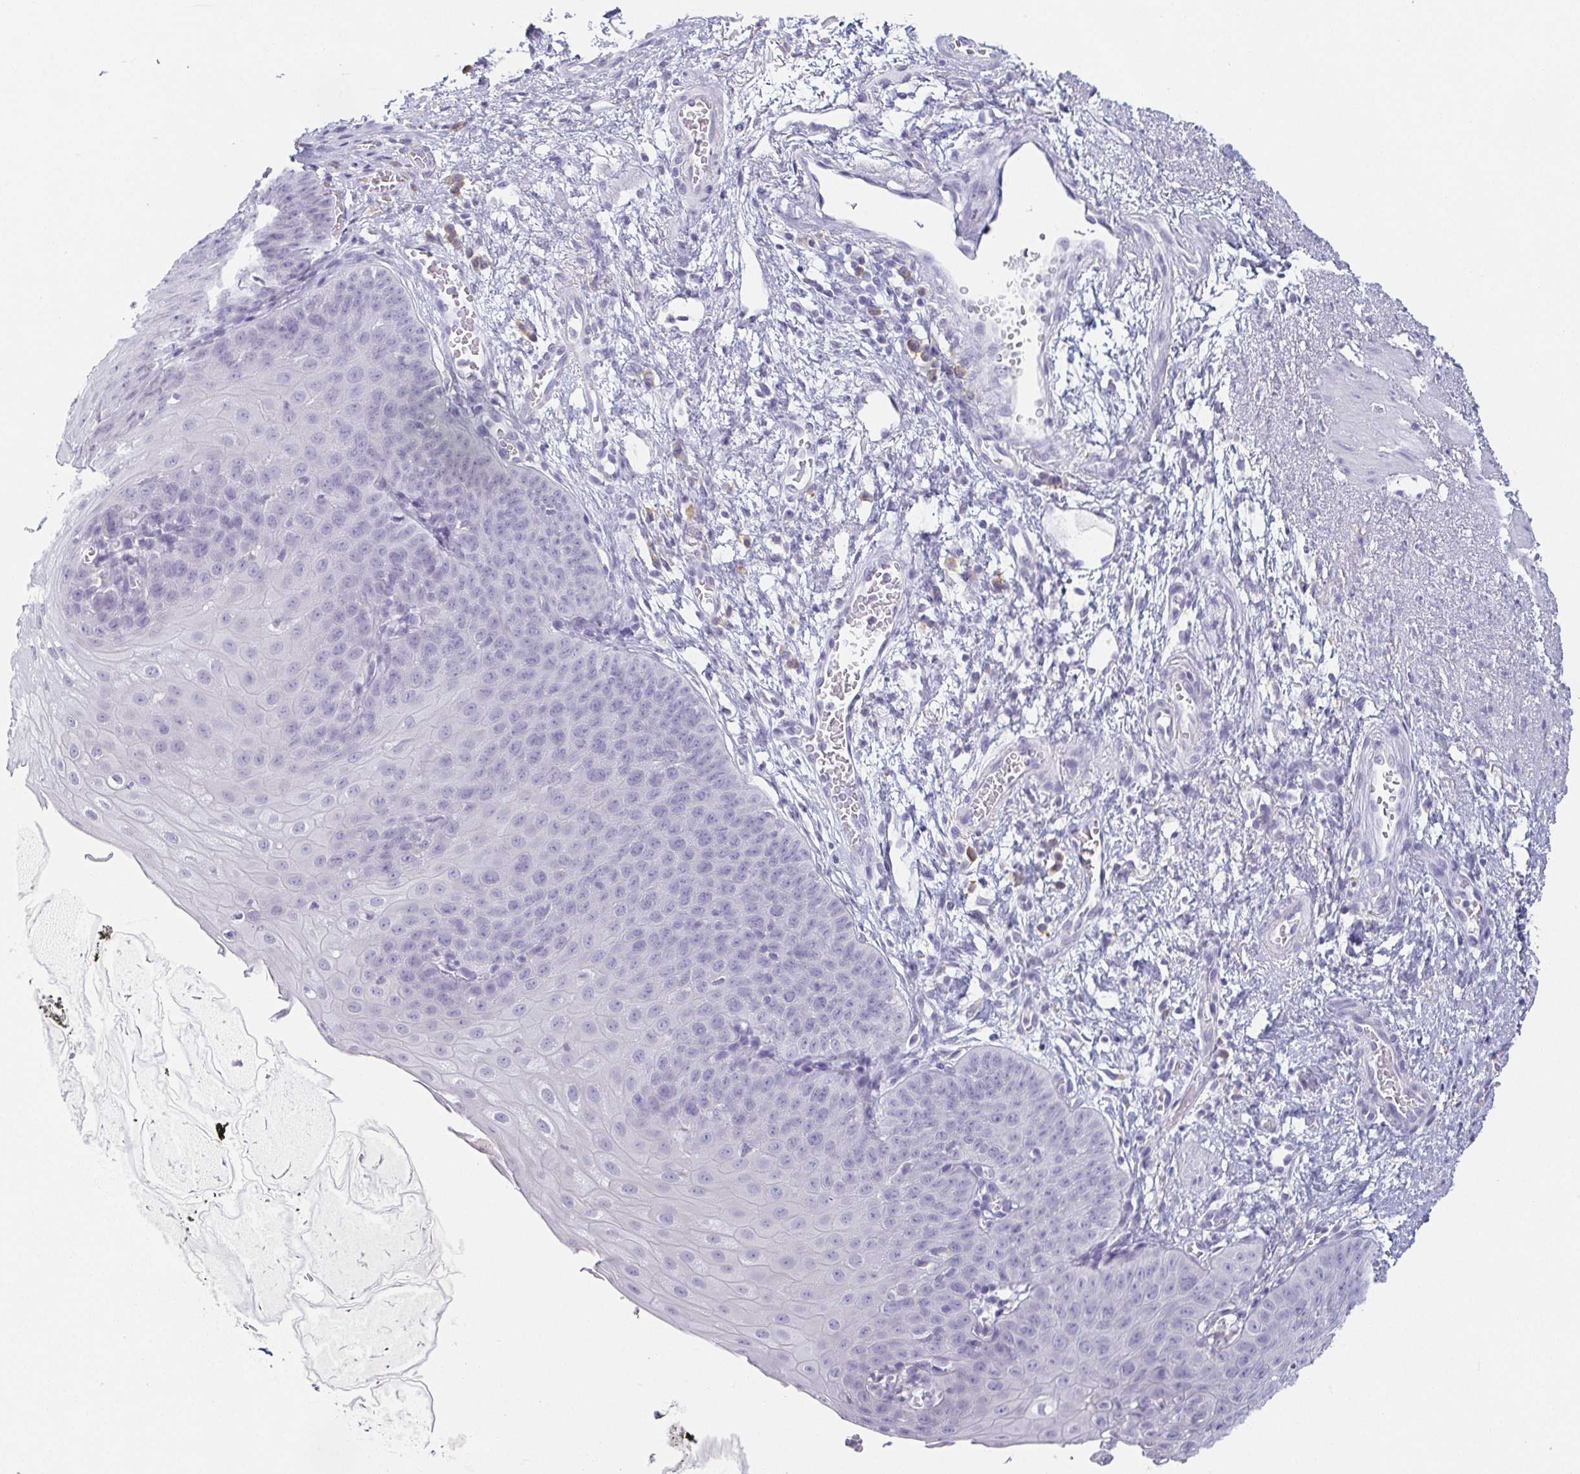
{"staining": {"intensity": "negative", "quantity": "none", "location": "none"}, "tissue": "esophagus", "cell_type": "Squamous epithelial cells", "image_type": "normal", "snomed": [{"axis": "morphology", "description": "Normal tissue, NOS"}, {"axis": "topography", "description": "Esophagus"}], "caption": "An immunohistochemistry histopathology image of unremarkable esophagus is shown. There is no staining in squamous epithelial cells of esophagus. (Stains: DAB immunohistochemistry with hematoxylin counter stain, Microscopy: brightfield microscopy at high magnification).", "gene": "PRR27", "patient": {"sex": "male", "age": 71}}